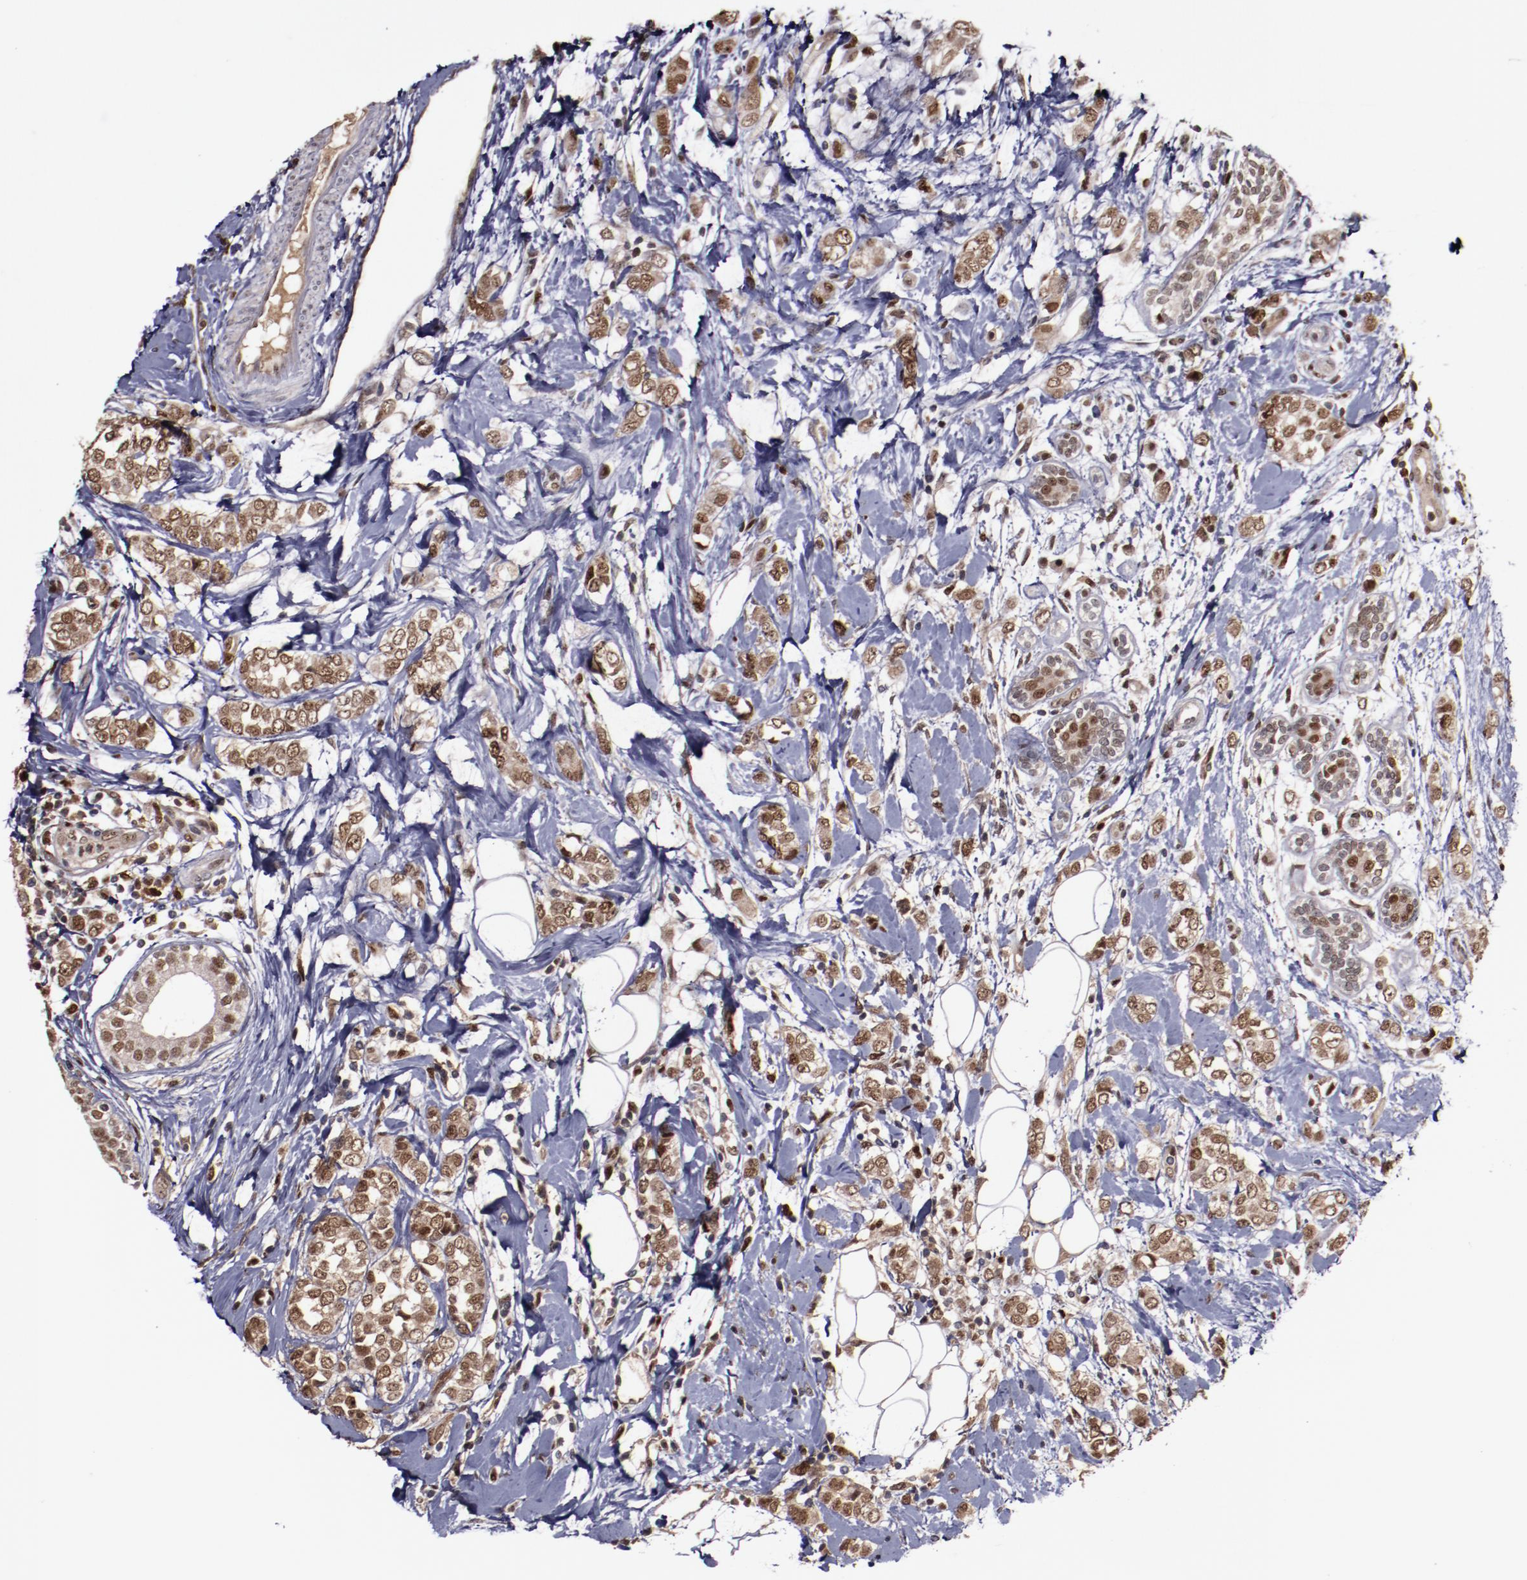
{"staining": {"intensity": "moderate", "quantity": ">75%", "location": "nuclear"}, "tissue": "breast cancer", "cell_type": "Tumor cells", "image_type": "cancer", "snomed": [{"axis": "morphology", "description": "Normal tissue, NOS"}, {"axis": "morphology", "description": "Lobular carcinoma"}, {"axis": "topography", "description": "Breast"}], "caption": "High-magnification brightfield microscopy of breast cancer stained with DAB (brown) and counterstained with hematoxylin (blue). tumor cells exhibit moderate nuclear positivity is appreciated in approximately>75% of cells.", "gene": "CHEK2", "patient": {"sex": "female", "age": 47}}